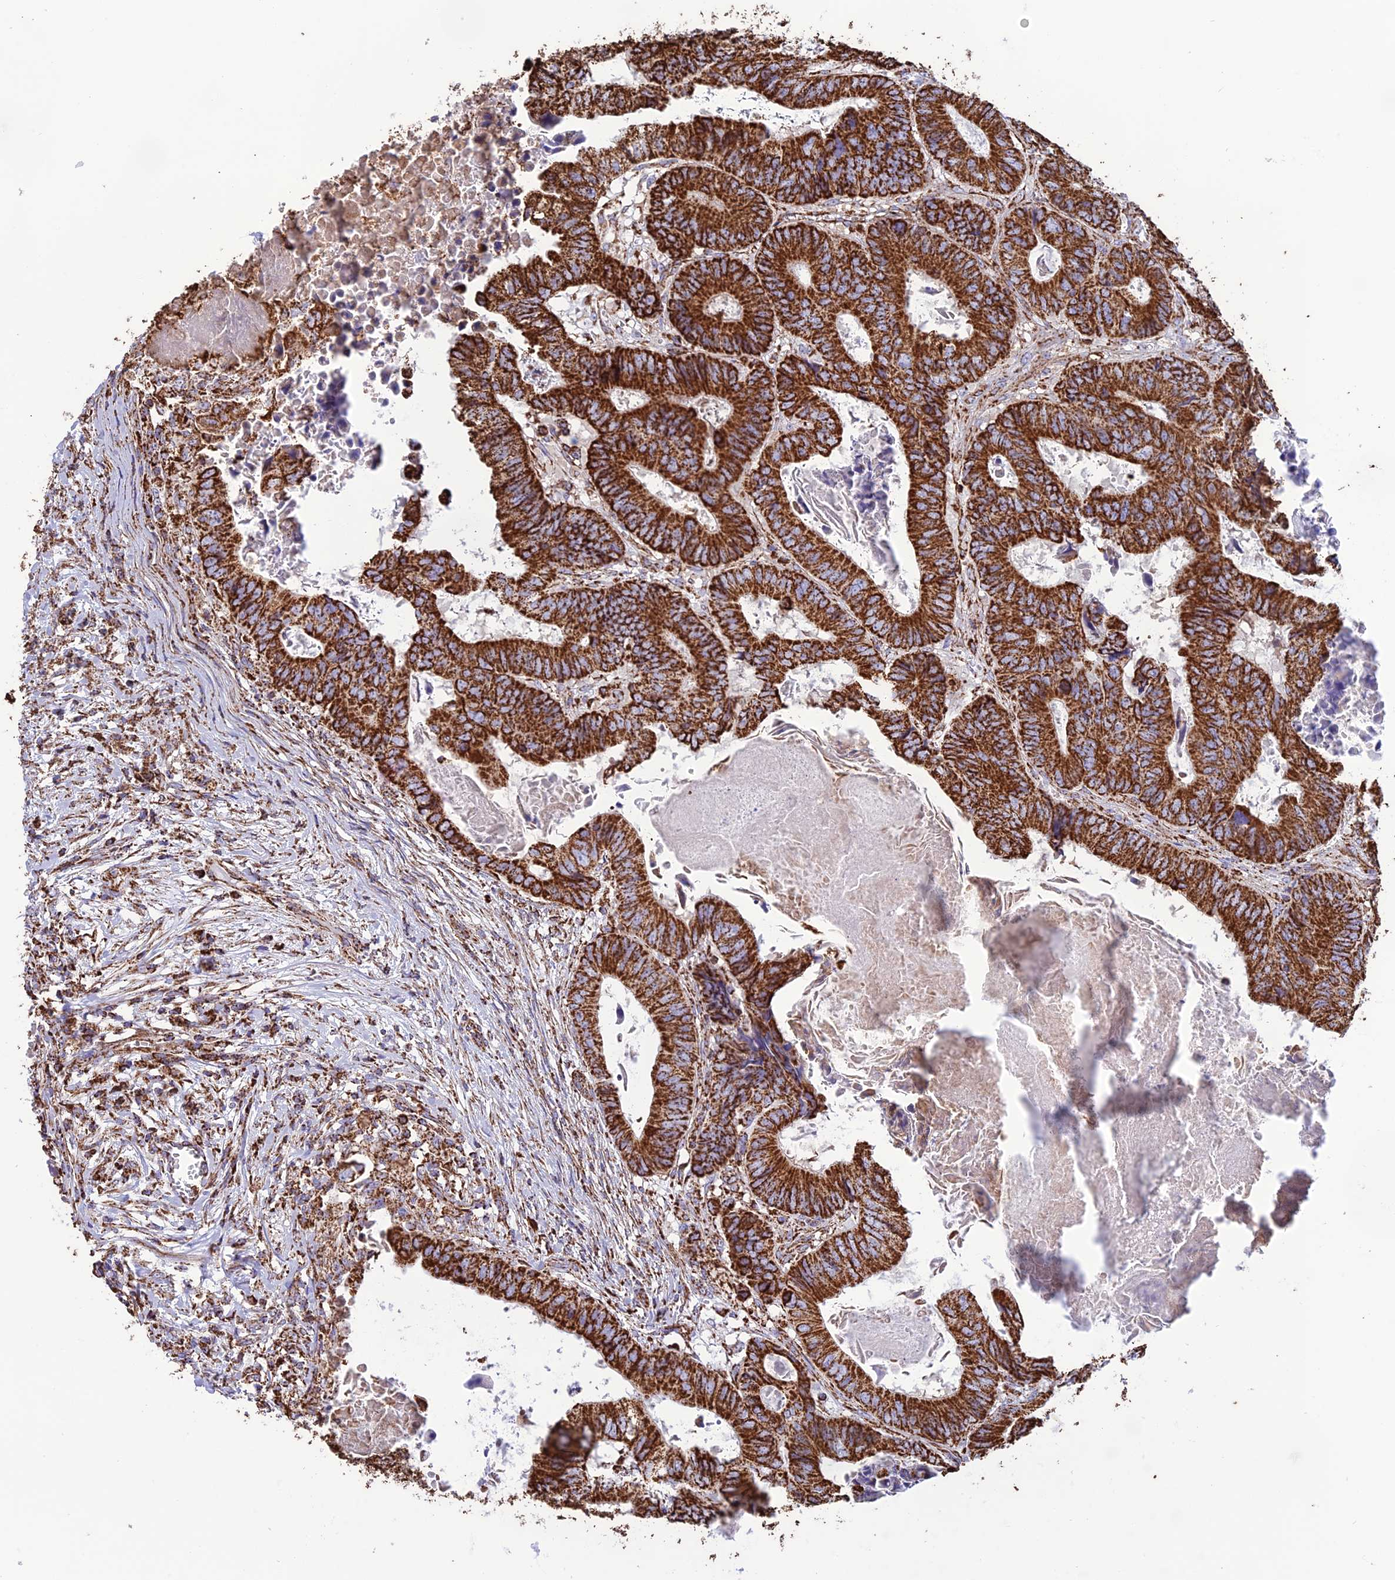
{"staining": {"intensity": "strong", "quantity": ">75%", "location": "cytoplasmic/membranous"}, "tissue": "colorectal cancer", "cell_type": "Tumor cells", "image_type": "cancer", "snomed": [{"axis": "morphology", "description": "Adenocarcinoma, NOS"}, {"axis": "topography", "description": "Colon"}], "caption": "Human colorectal cancer stained with a brown dye exhibits strong cytoplasmic/membranous positive staining in approximately >75% of tumor cells.", "gene": "NDUFAF1", "patient": {"sex": "male", "age": 85}}